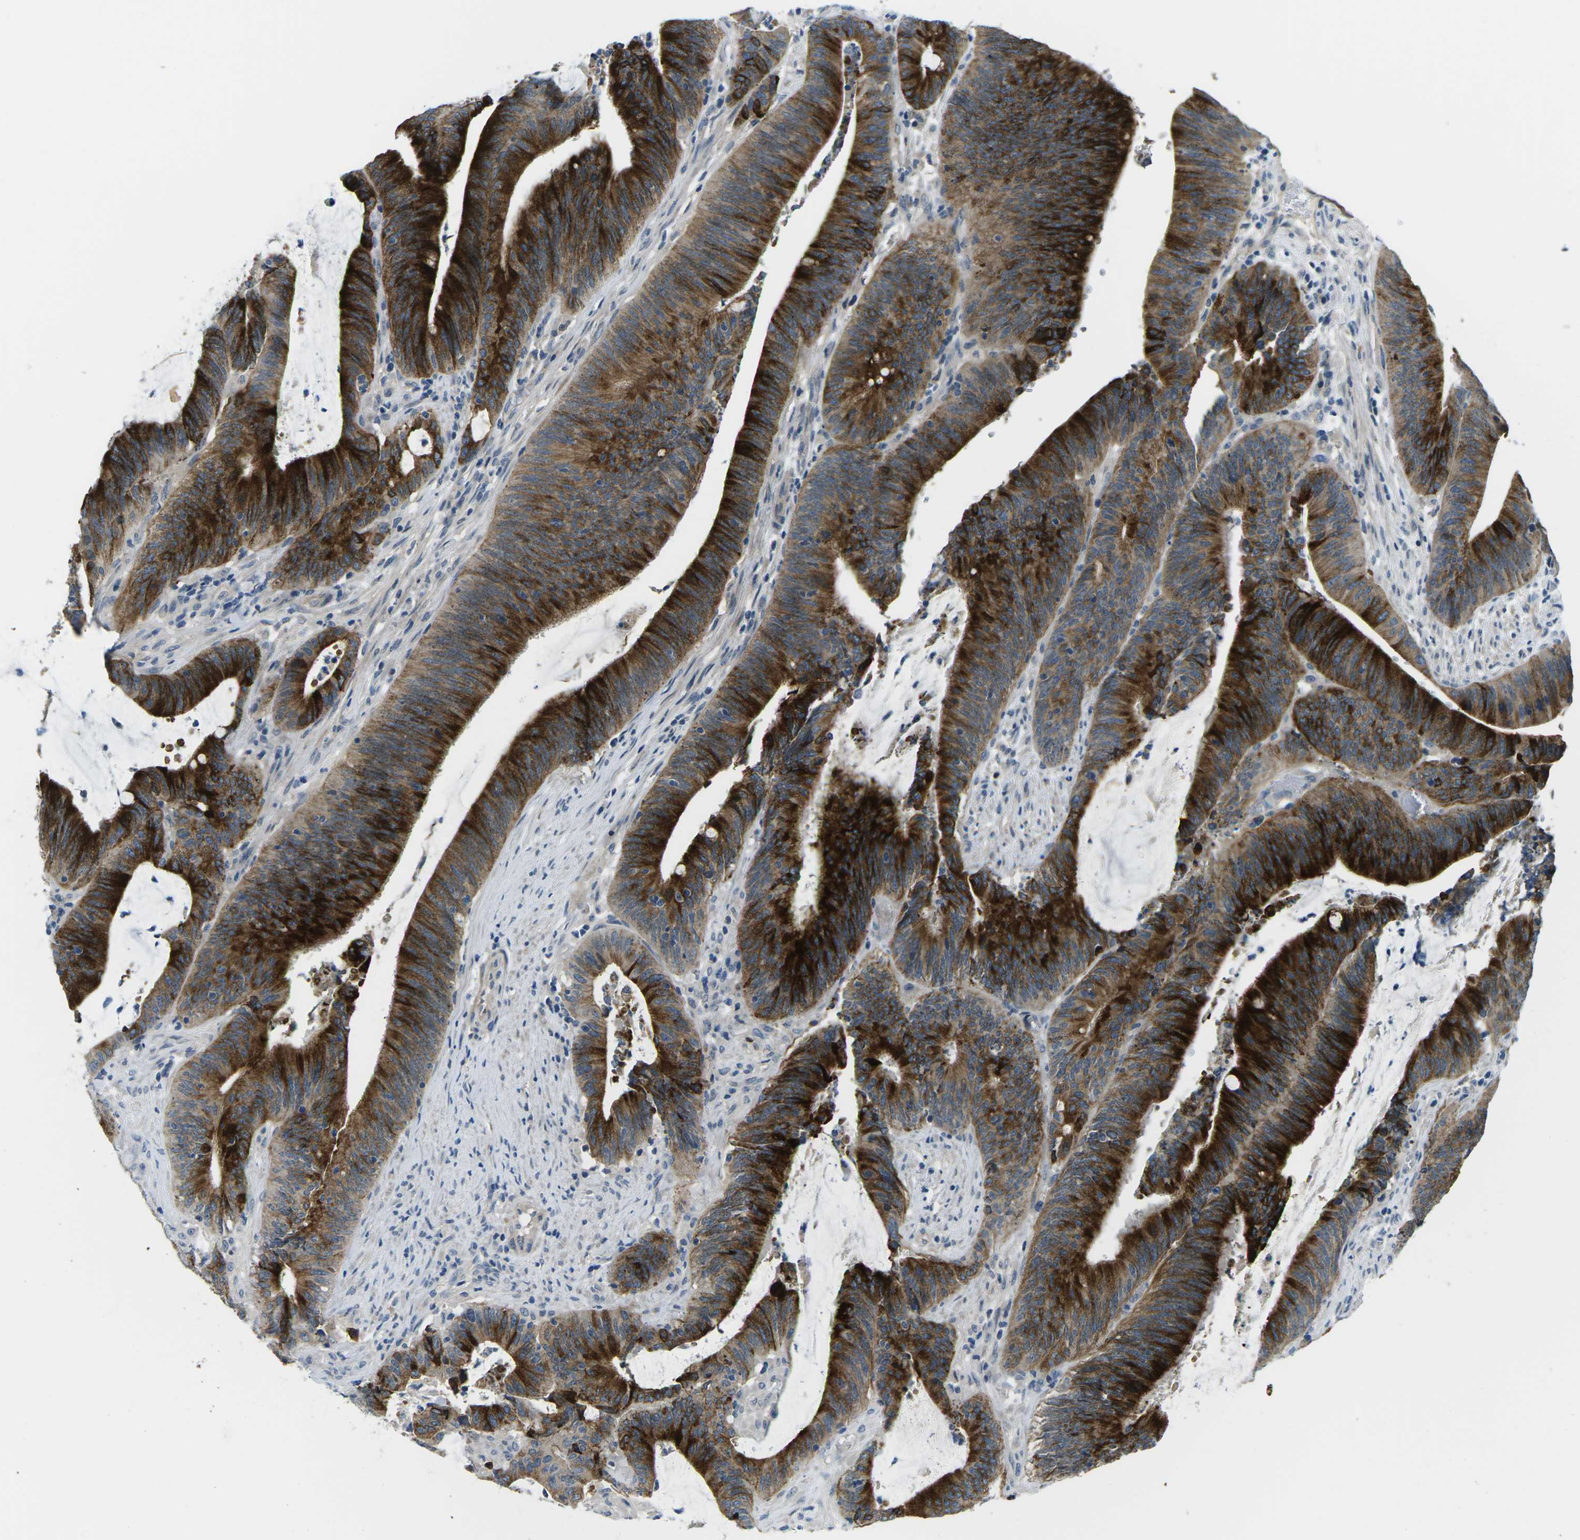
{"staining": {"intensity": "strong", "quantity": ">75%", "location": "cytoplasmic/membranous"}, "tissue": "colorectal cancer", "cell_type": "Tumor cells", "image_type": "cancer", "snomed": [{"axis": "morphology", "description": "Normal tissue, NOS"}, {"axis": "morphology", "description": "Adenocarcinoma, NOS"}, {"axis": "topography", "description": "Rectum"}], "caption": "Colorectal cancer stained with a protein marker demonstrates strong staining in tumor cells.", "gene": "CTNND1", "patient": {"sex": "female", "age": 66}}